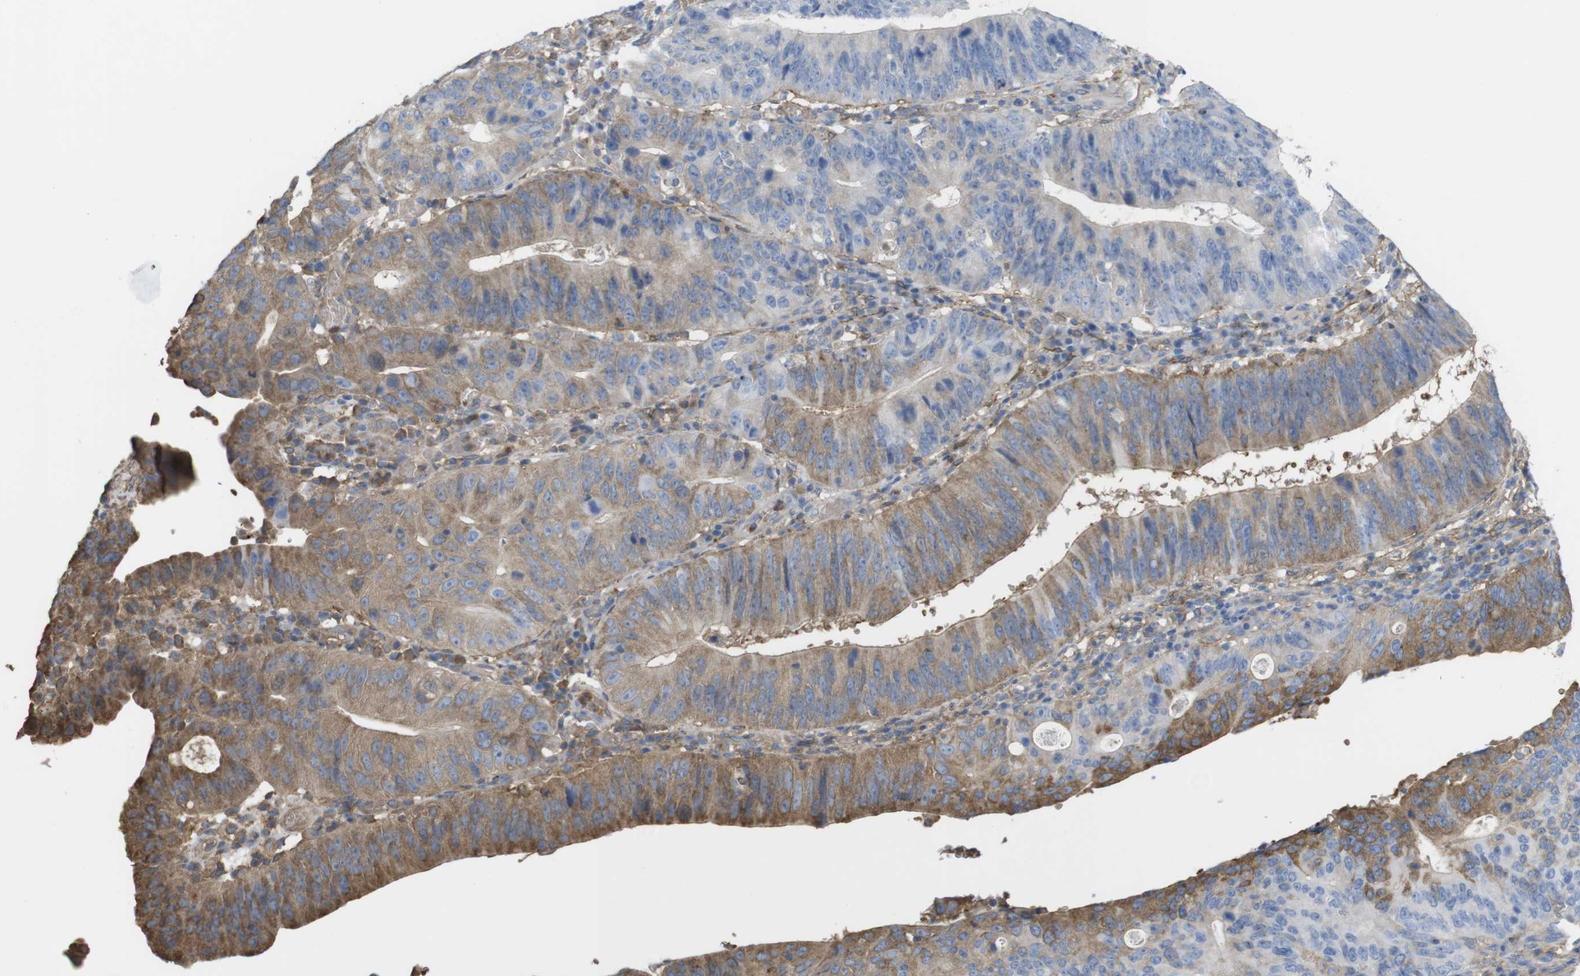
{"staining": {"intensity": "moderate", "quantity": "25%-75%", "location": "cytoplasmic/membranous"}, "tissue": "stomach cancer", "cell_type": "Tumor cells", "image_type": "cancer", "snomed": [{"axis": "morphology", "description": "Adenocarcinoma, NOS"}, {"axis": "topography", "description": "Stomach"}], "caption": "IHC (DAB) staining of stomach cancer (adenocarcinoma) displays moderate cytoplasmic/membranous protein staining in approximately 25%-75% of tumor cells. (Stains: DAB (3,3'-diaminobenzidine) in brown, nuclei in blue, Microscopy: brightfield microscopy at high magnification).", "gene": "CYBRD1", "patient": {"sex": "male", "age": 59}}